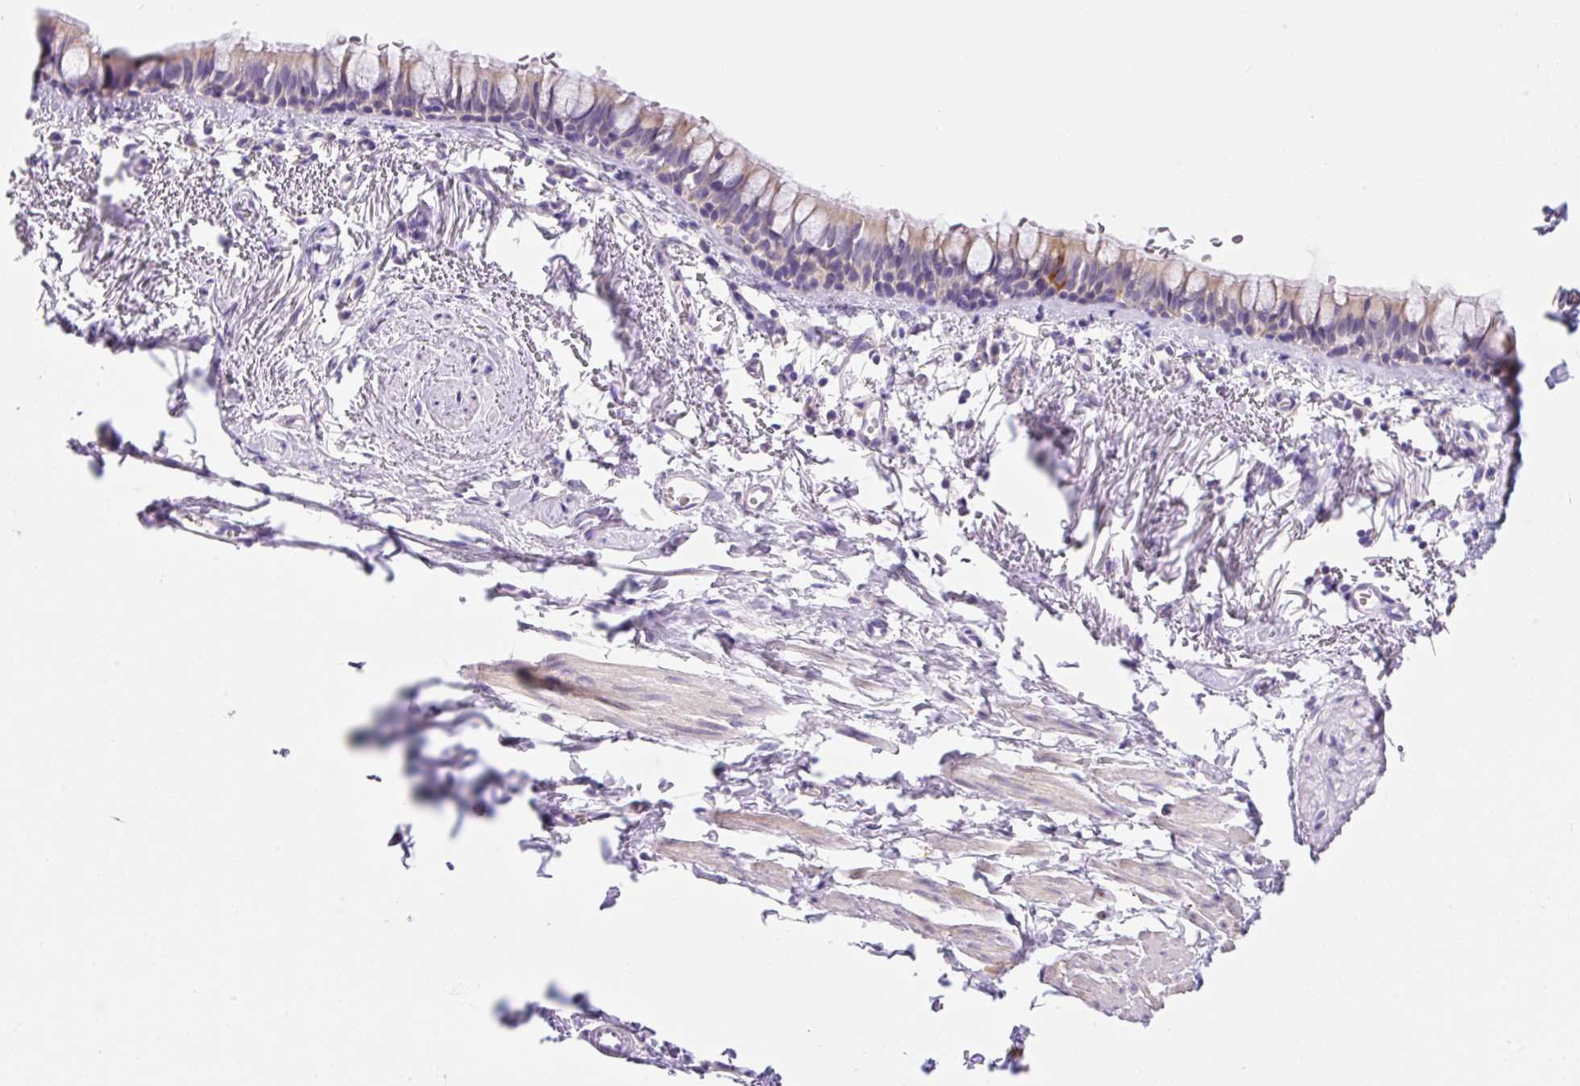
{"staining": {"intensity": "moderate", "quantity": "<25%", "location": "cytoplasmic/membranous"}, "tissue": "bronchus", "cell_type": "Respiratory epithelial cells", "image_type": "normal", "snomed": [{"axis": "morphology", "description": "Normal tissue, NOS"}, {"axis": "topography", "description": "Bronchus"}], "caption": "Immunohistochemistry (IHC) staining of unremarkable bronchus, which displays low levels of moderate cytoplasmic/membranous positivity in about <25% of respiratory epithelial cells indicating moderate cytoplasmic/membranous protein expression. The staining was performed using DAB (3,3'-diaminobenzidine) (brown) for protein detection and nuclei were counterstained in hematoxylin (blue).", "gene": "NDST3", "patient": {"sex": "male", "age": 67}}